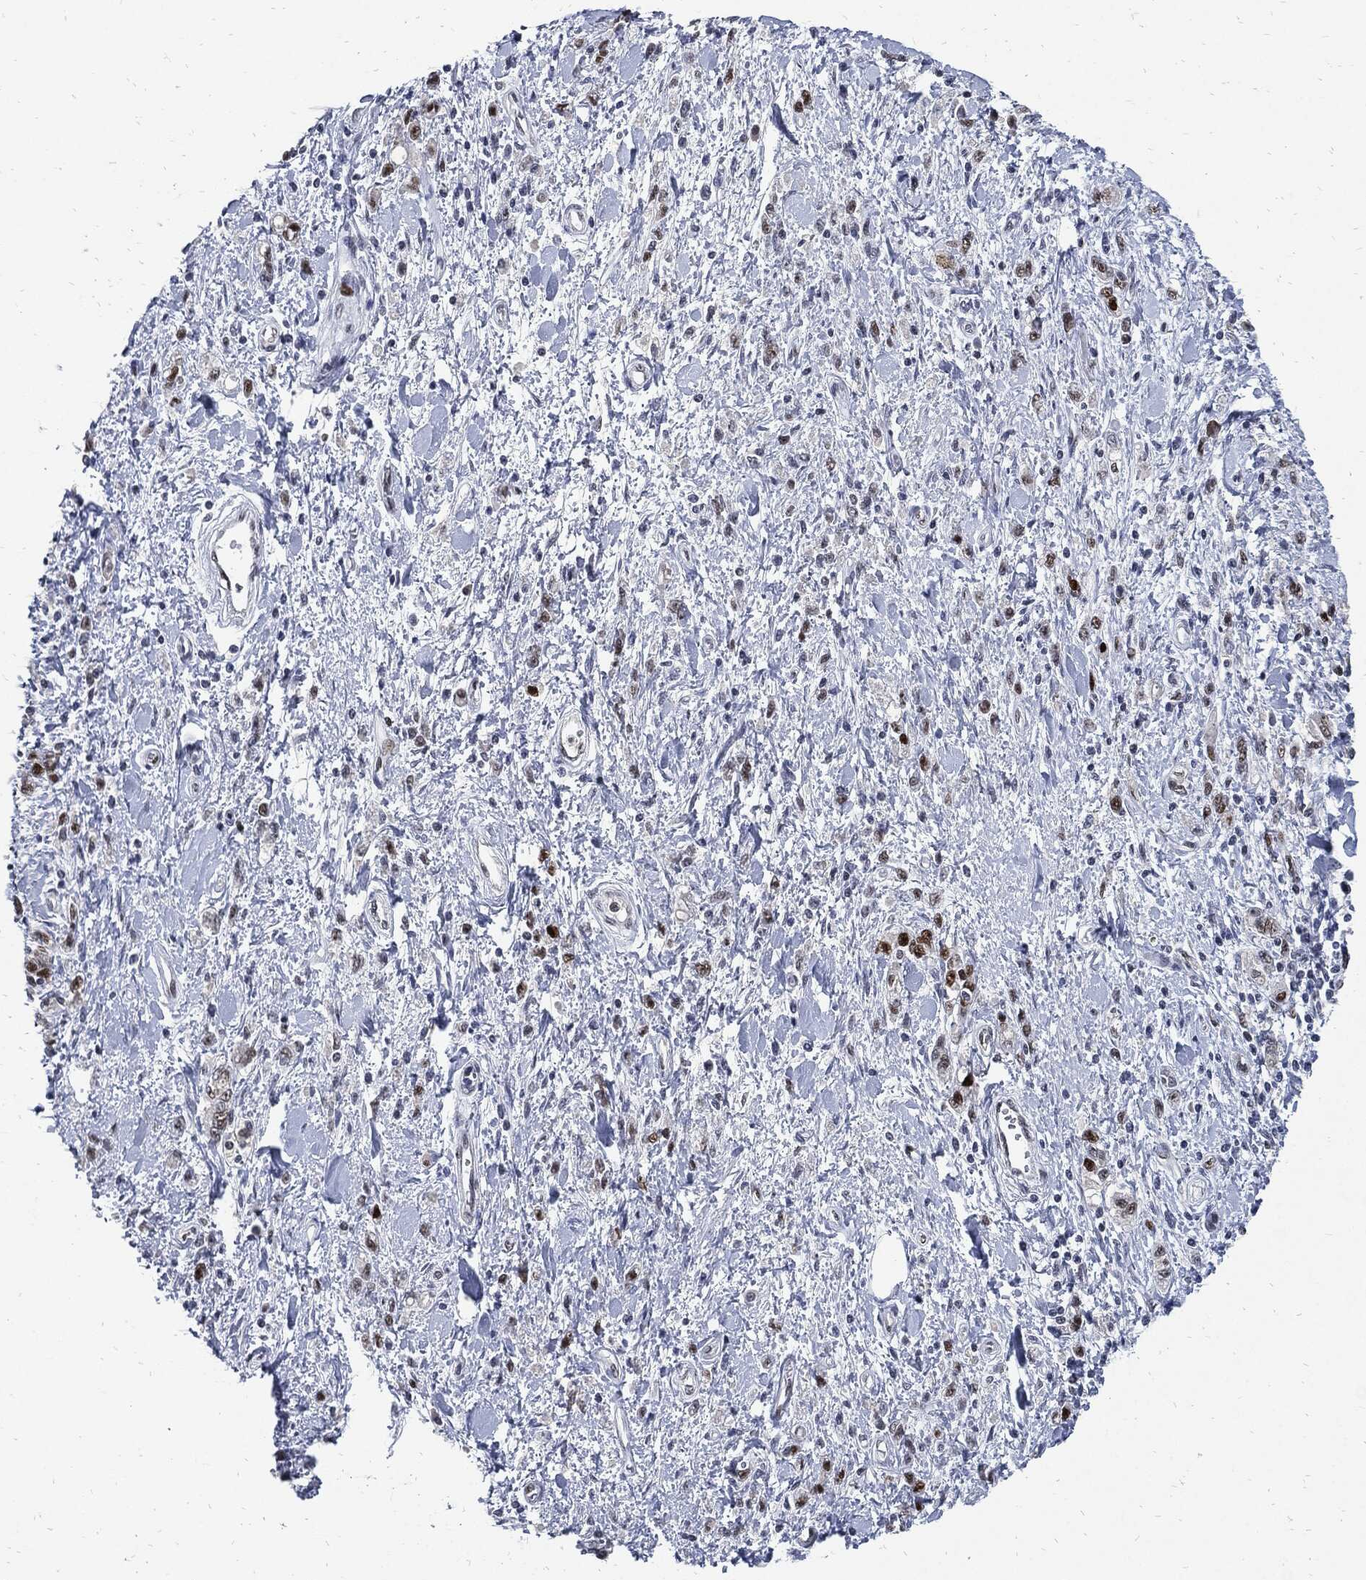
{"staining": {"intensity": "moderate", "quantity": "<25%", "location": "nuclear"}, "tissue": "stomach cancer", "cell_type": "Tumor cells", "image_type": "cancer", "snomed": [{"axis": "morphology", "description": "Adenocarcinoma, NOS"}, {"axis": "topography", "description": "Stomach"}], "caption": "The immunohistochemical stain labels moderate nuclear expression in tumor cells of stomach adenocarcinoma tissue.", "gene": "NBN", "patient": {"sex": "male", "age": 77}}